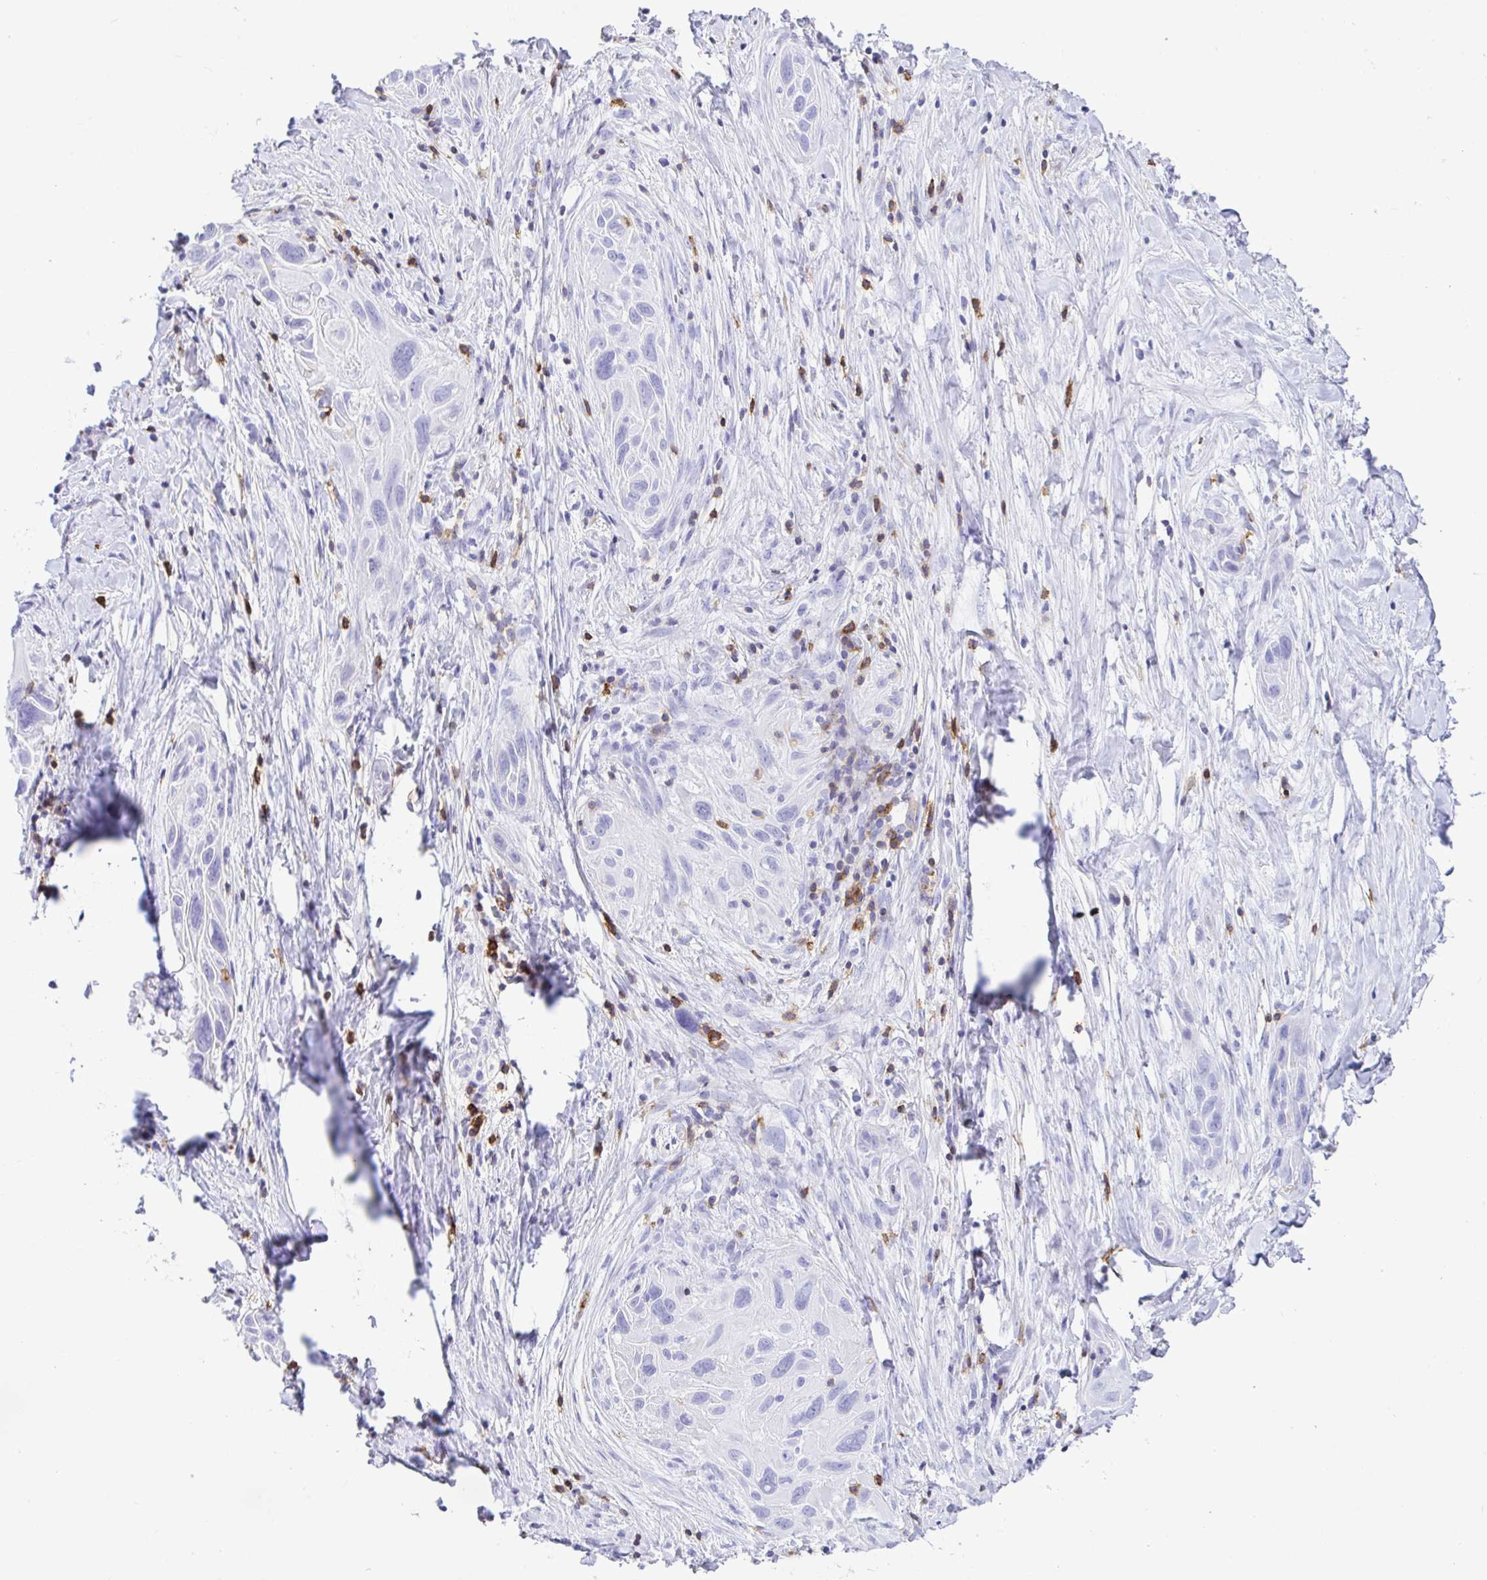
{"staining": {"intensity": "negative", "quantity": "none", "location": "none"}, "tissue": "lung cancer", "cell_type": "Tumor cells", "image_type": "cancer", "snomed": [{"axis": "morphology", "description": "Squamous cell carcinoma, NOS"}, {"axis": "topography", "description": "Lung"}], "caption": "A high-resolution image shows IHC staining of lung squamous cell carcinoma, which displays no significant staining in tumor cells.", "gene": "CD5", "patient": {"sex": "male", "age": 79}}